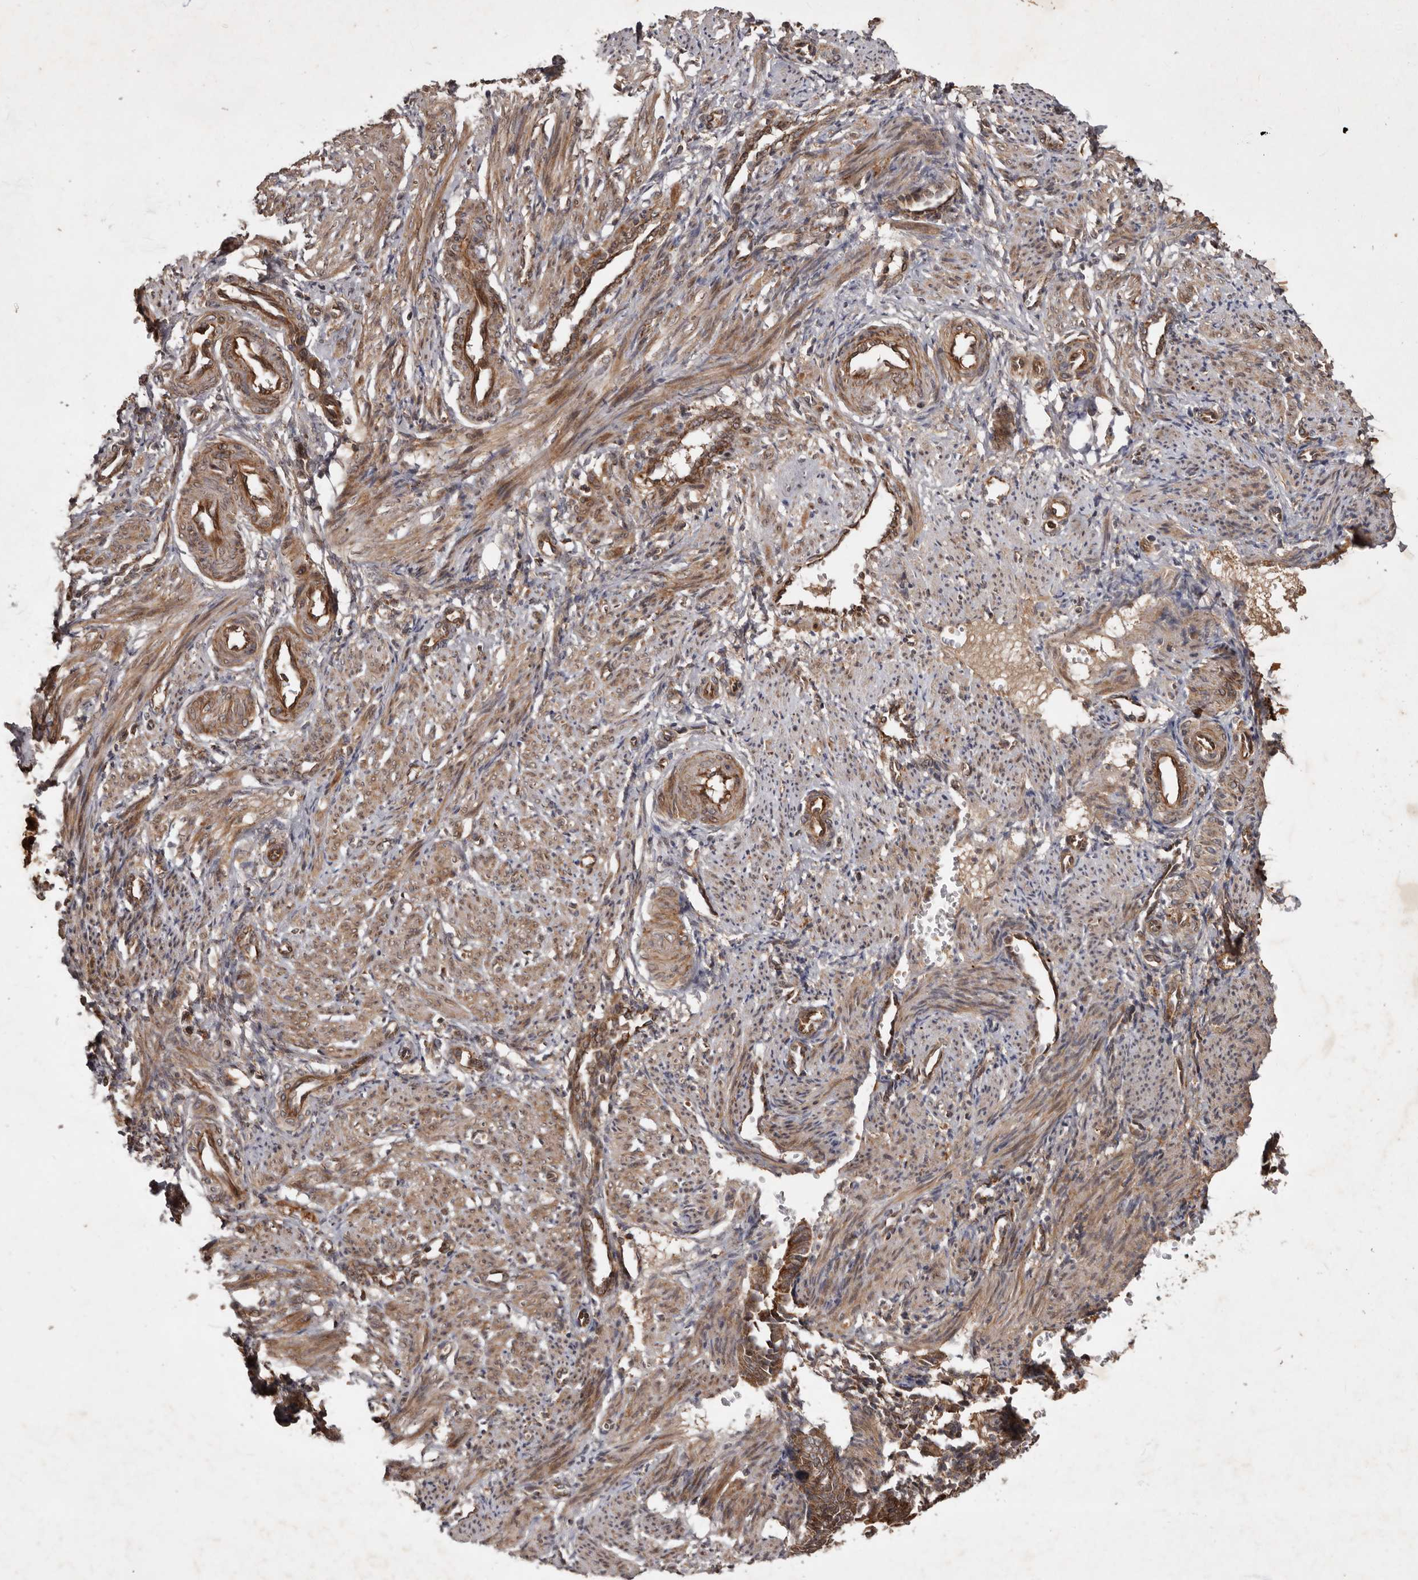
{"staining": {"intensity": "moderate", "quantity": ">75%", "location": "cytoplasmic/membranous"}, "tissue": "smooth muscle", "cell_type": "Smooth muscle cells", "image_type": "normal", "snomed": [{"axis": "morphology", "description": "Normal tissue, NOS"}, {"axis": "topography", "description": "Endometrium"}], "caption": "High-magnification brightfield microscopy of benign smooth muscle stained with DAB (brown) and counterstained with hematoxylin (blue). smooth muscle cells exhibit moderate cytoplasmic/membranous positivity is identified in about>75% of cells. The protein is stained brown, and the nuclei are stained in blue (DAB IHC with brightfield microscopy, high magnification).", "gene": "STK36", "patient": {"sex": "female", "age": 33}}